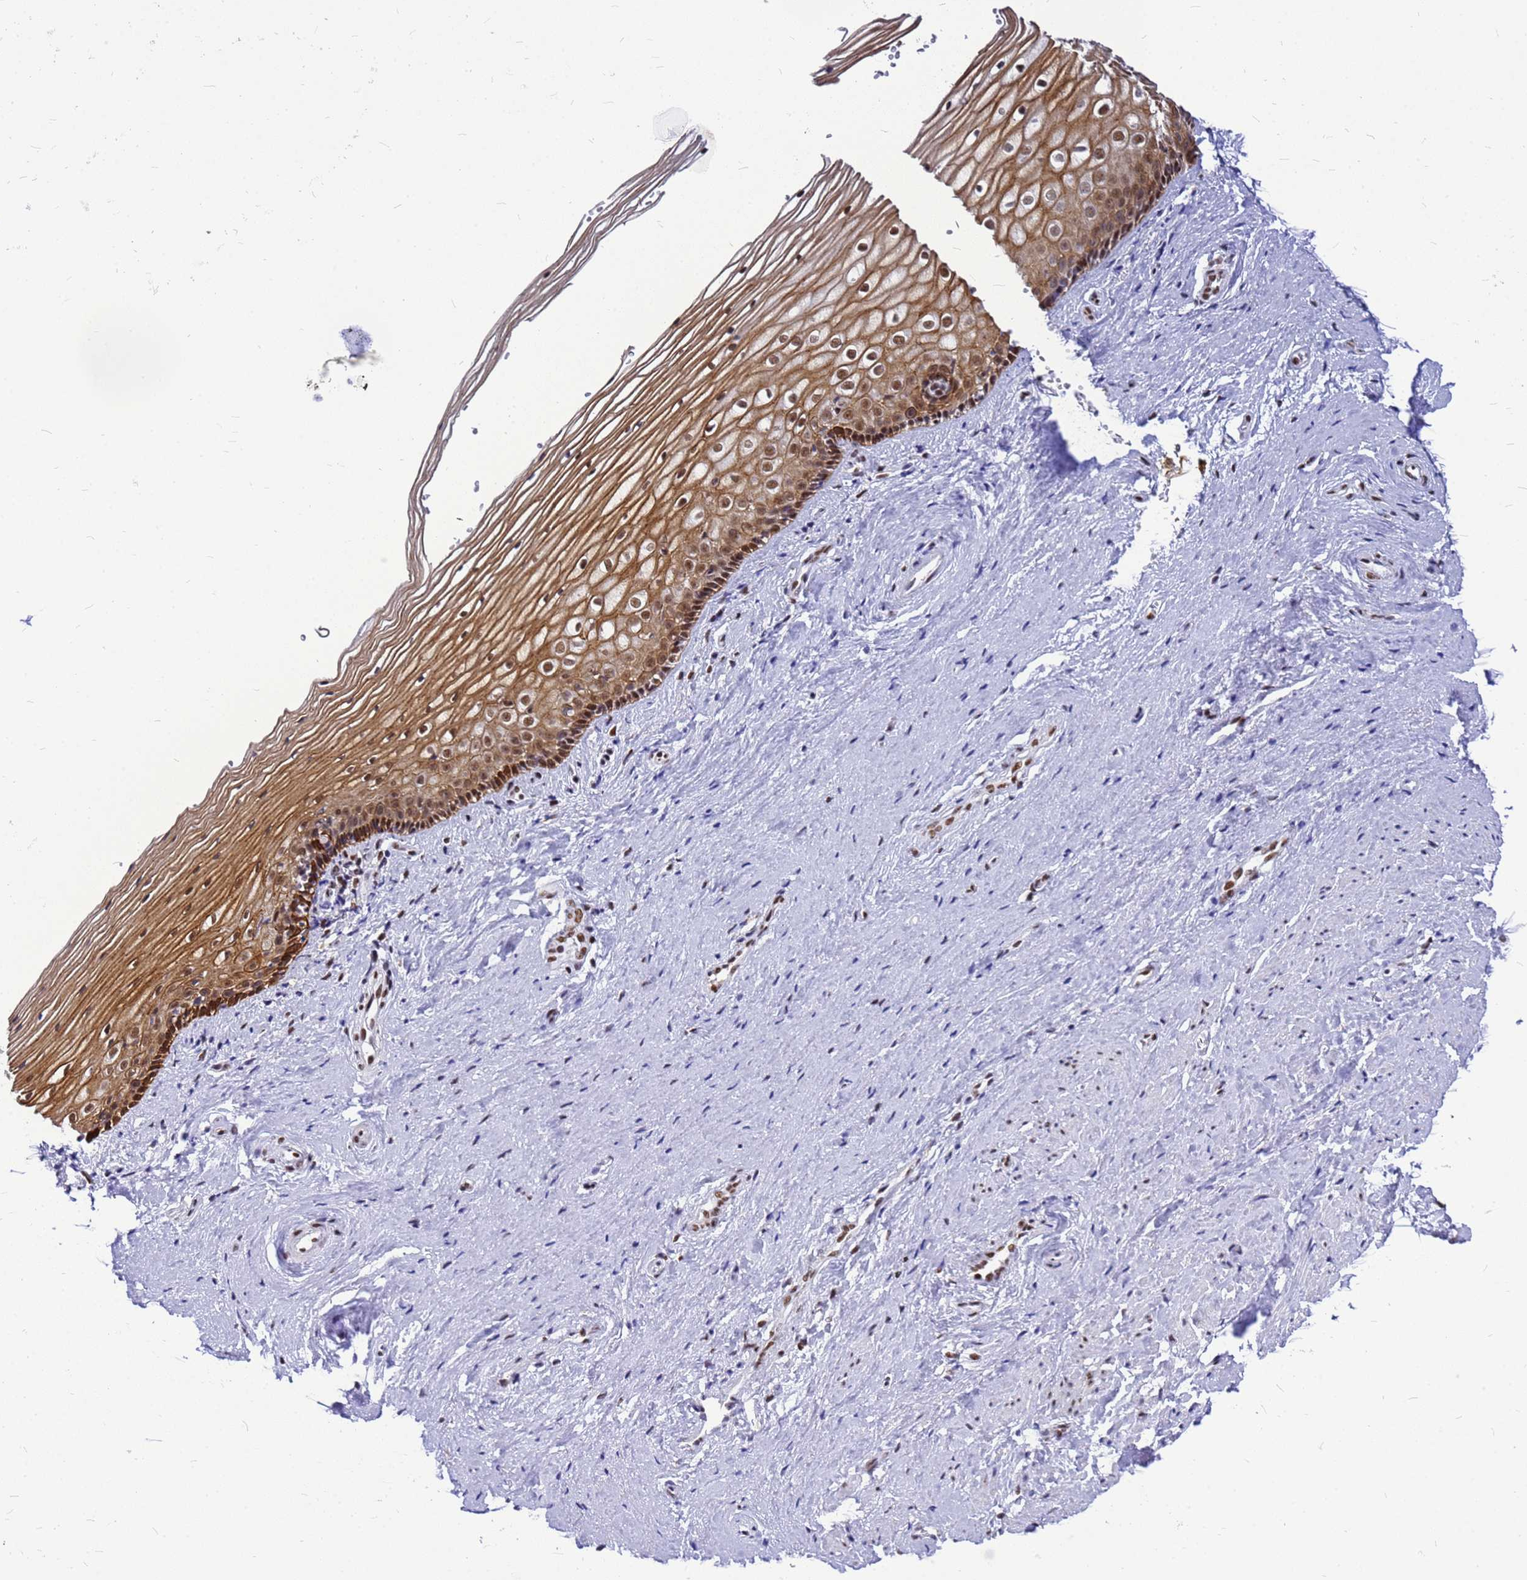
{"staining": {"intensity": "strong", "quantity": ">75%", "location": "cytoplasmic/membranous,nuclear"}, "tissue": "vagina", "cell_type": "Squamous epithelial cells", "image_type": "normal", "snomed": [{"axis": "morphology", "description": "Normal tissue, NOS"}, {"axis": "topography", "description": "Vagina"}], "caption": "The micrograph exhibits staining of normal vagina, revealing strong cytoplasmic/membranous,nuclear protein expression (brown color) within squamous epithelial cells.", "gene": "SART3", "patient": {"sex": "female", "age": 46}}